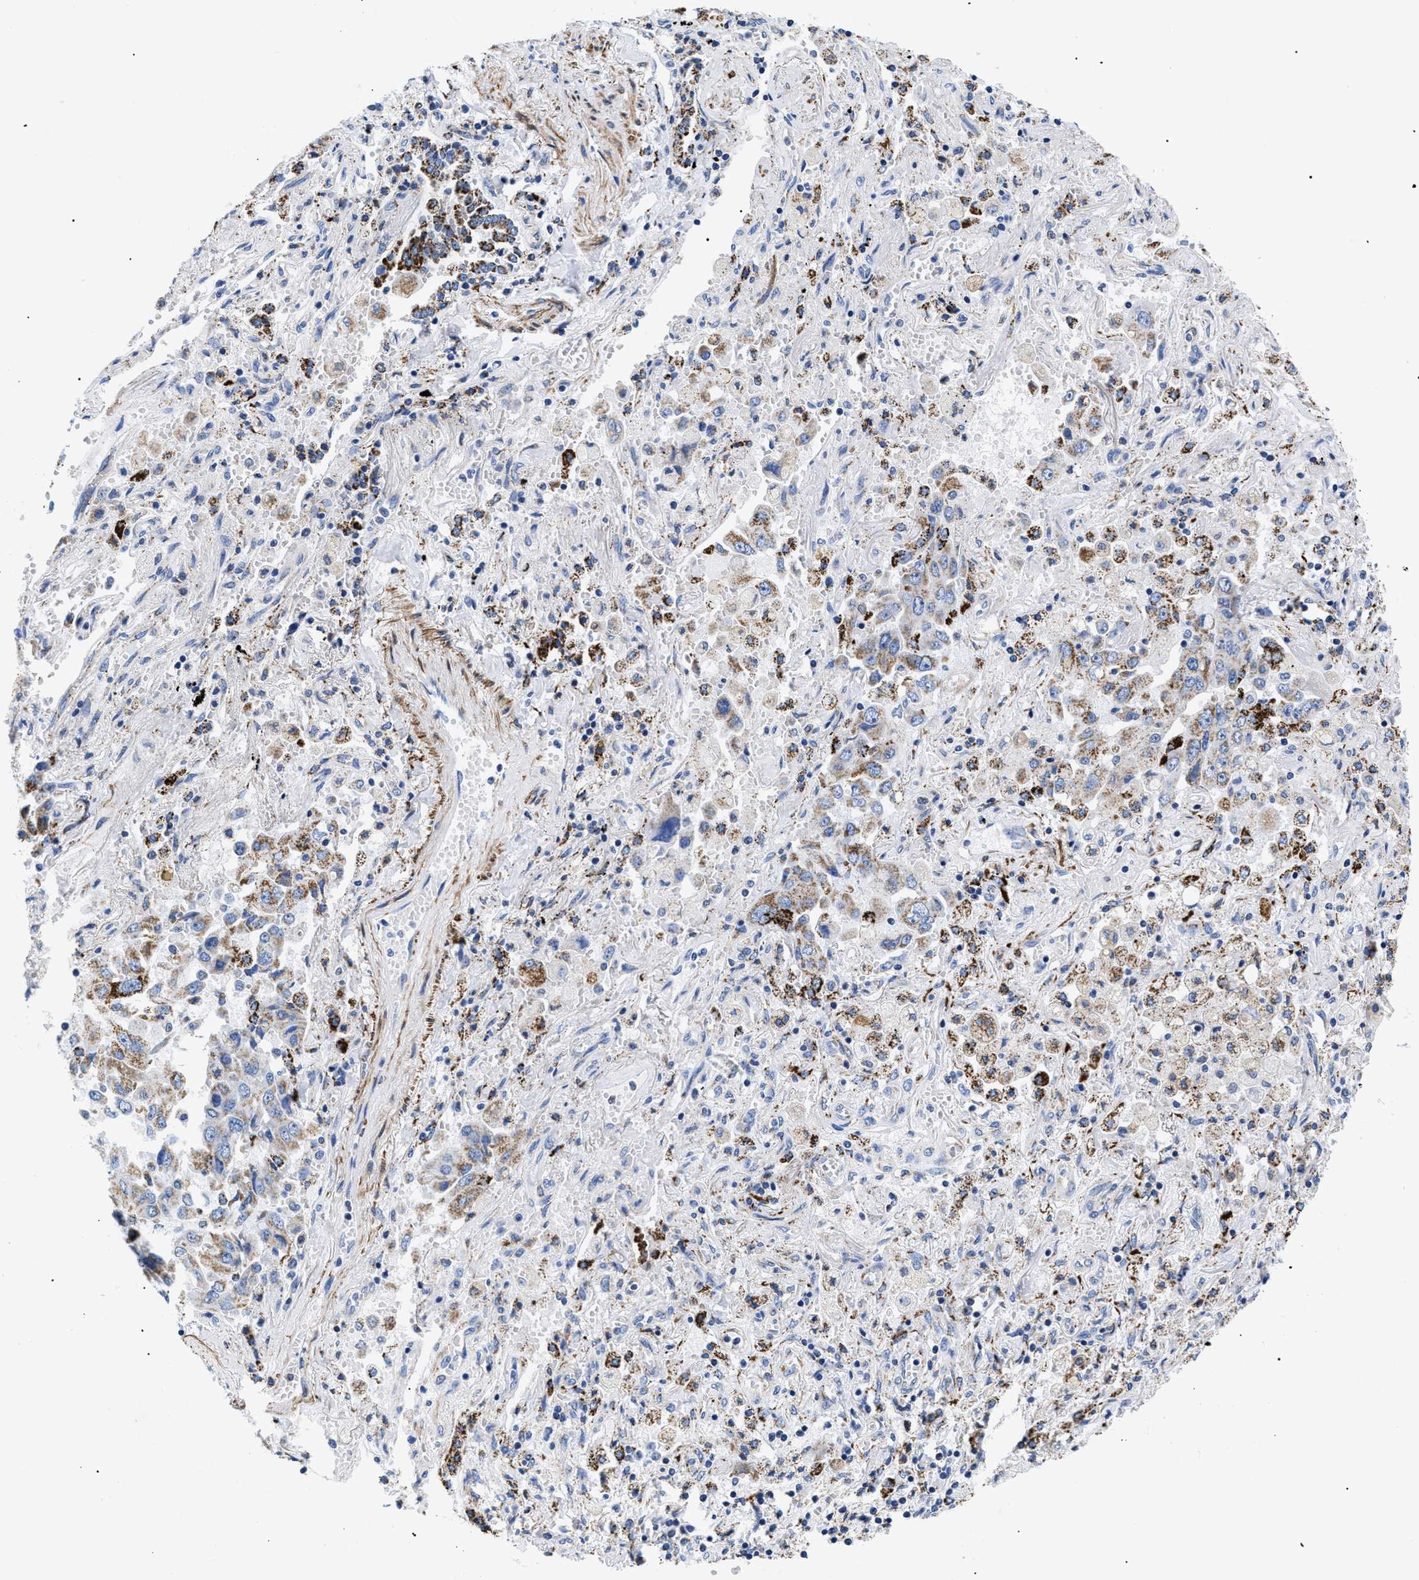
{"staining": {"intensity": "moderate", "quantity": "25%-75%", "location": "cytoplasmic/membranous"}, "tissue": "lung cancer", "cell_type": "Tumor cells", "image_type": "cancer", "snomed": [{"axis": "morphology", "description": "Adenocarcinoma, NOS"}, {"axis": "topography", "description": "Lung"}], "caption": "This is a photomicrograph of immunohistochemistry staining of lung adenocarcinoma, which shows moderate expression in the cytoplasmic/membranous of tumor cells.", "gene": "GPR149", "patient": {"sex": "female", "age": 65}}